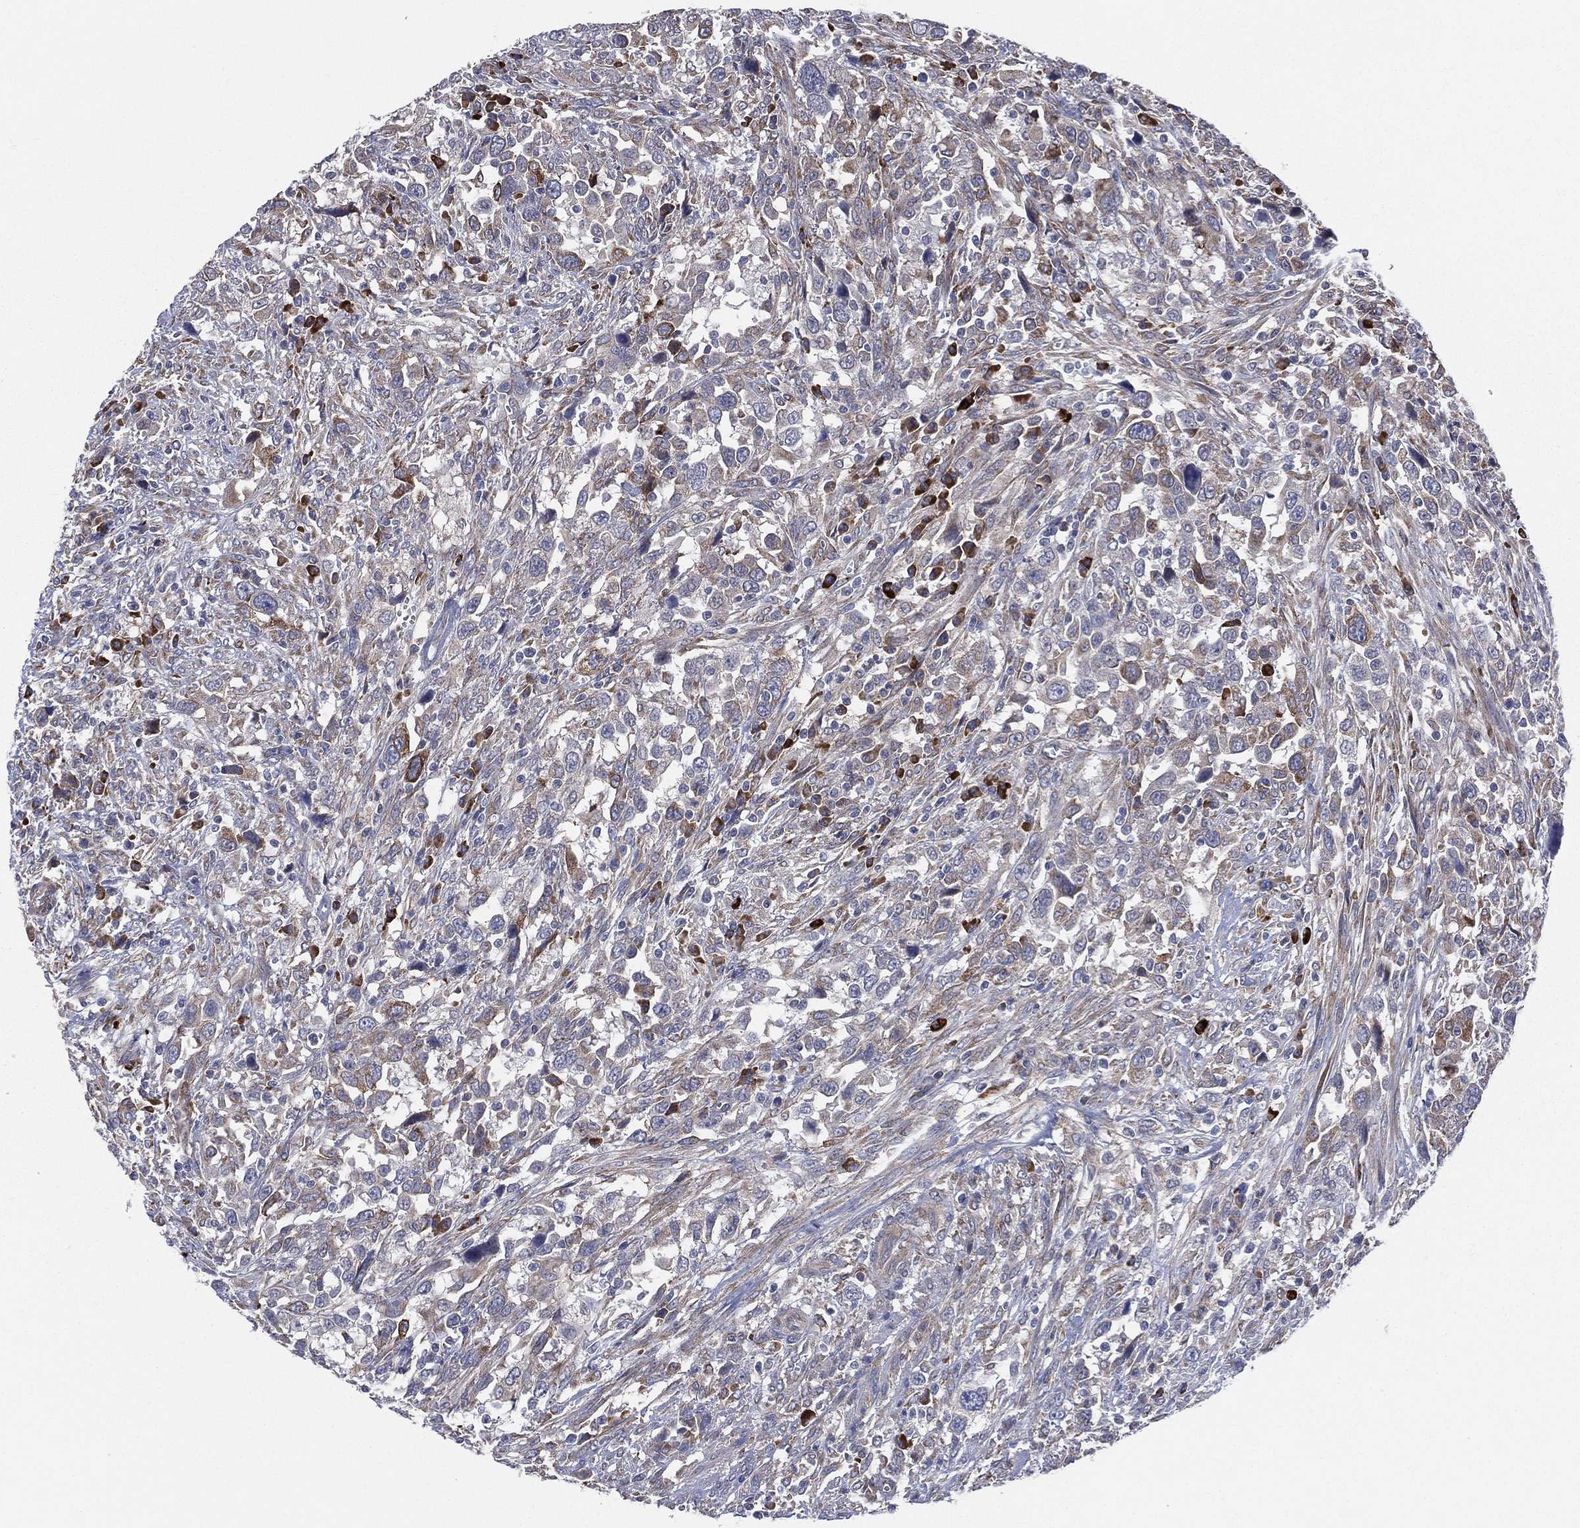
{"staining": {"intensity": "moderate", "quantity": "<25%", "location": "cytoplasmic/membranous"}, "tissue": "urothelial cancer", "cell_type": "Tumor cells", "image_type": "cancer", "snomed": [{"axis": "morphology", "description": "Urothelial carcinoma, NOS"}, {"axis": "morphology", "description": "Urothelial carcinoma, High grade"}, {"axis": "topography", "description": "Urinary bladder"}], "caption": "Human urothelial cancer stained for a protein (brown) reveals moderate cytoplasmic/membranous positive expression in approximately <25% of tumor cells.", "gene": "CCDC159", "patient": {"sex": "female", "age": 64}}